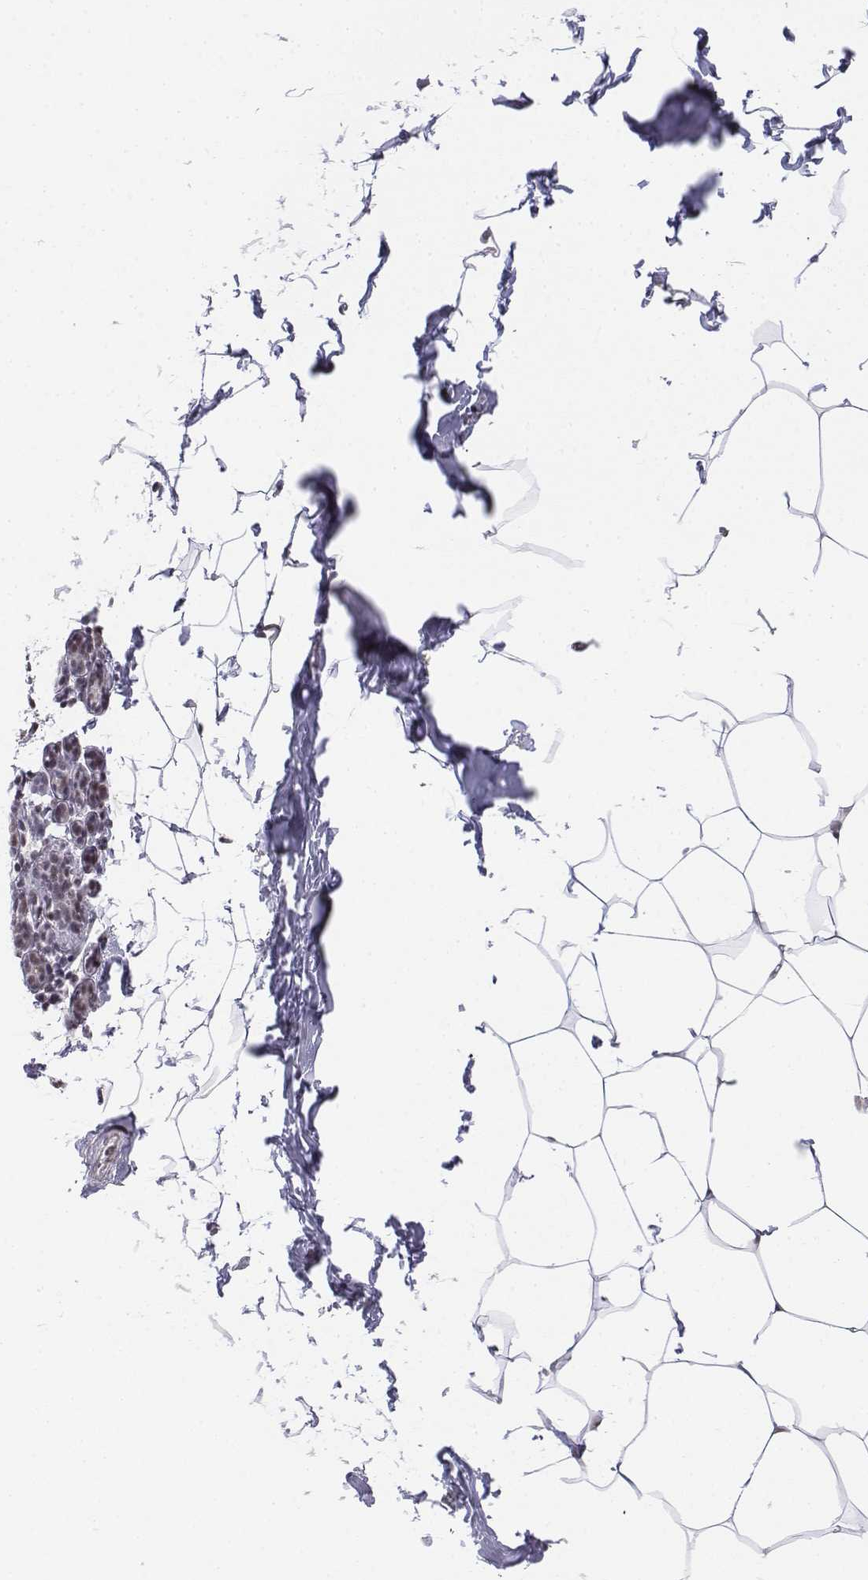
{"staining": {"intensity": "weak", "quantity": ">75%", "location": "nuclear"}, "tissue": "breast", "cell_type": "Adipocytes", "image_type": "normal", "snomed": [{"axis": "morphology", "description": "Normal tissue, NOS"}, {"axis": "topography", "description": "Breast"}], "caption": "Brown immunohistochemical staining in normal breast demonstrates weak nuclear positivity in approximately >75% of adipocytes.", "gene": "SETD1A", "patient": {"sex": "female", "age": 32}}